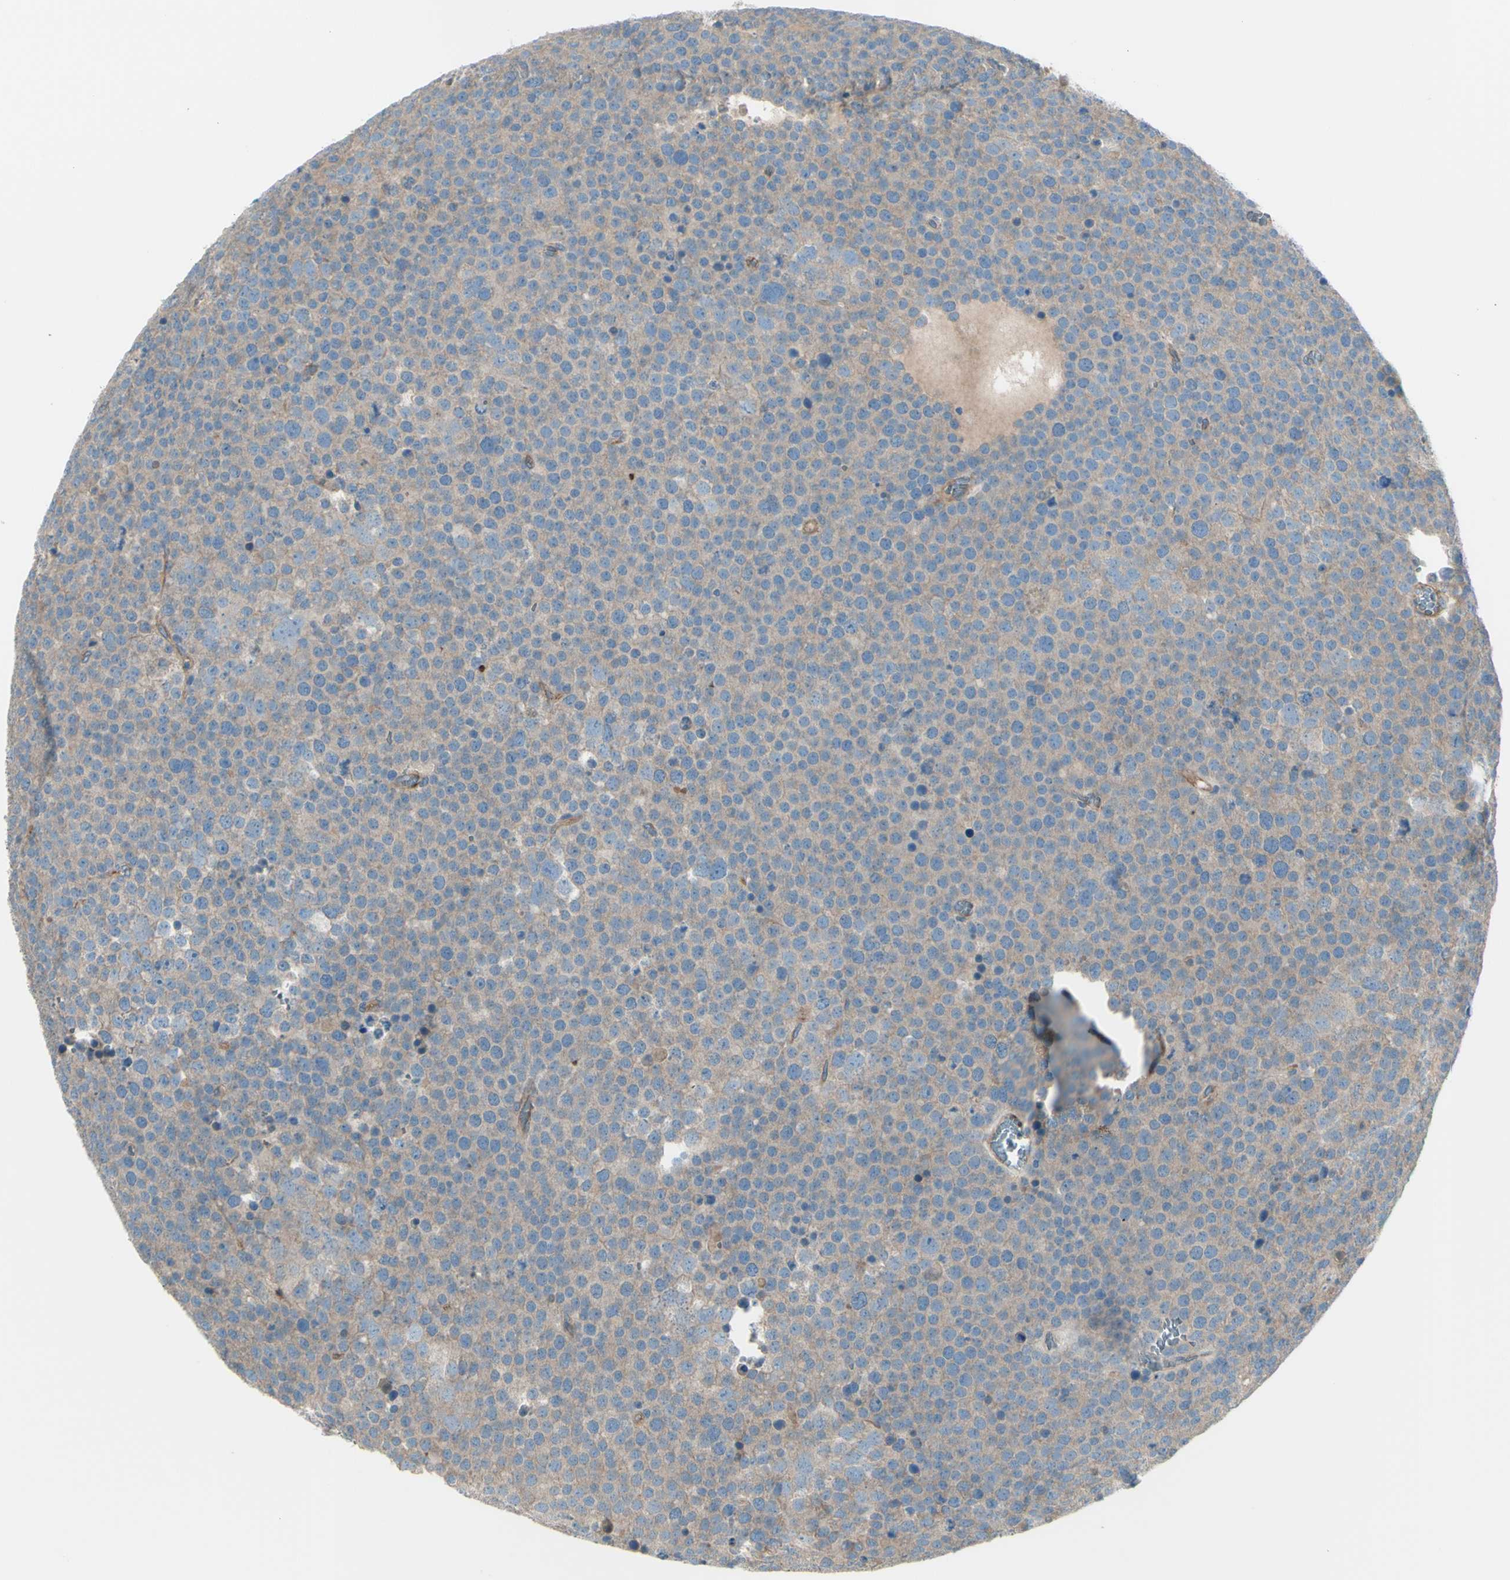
{"staining": {"intensity": "weak", "quantity": ">75%", "location": "cytoplasmic/membranous"}, "tissue": "testis cancer", "cell_type": "Tumor cells", "image_type": "cancer", "snomed": [{"axis": "morphology", "description": "Seminoma, NOS"}, {"axis": "topography", "description": "Testis"}], "caption": "An IHC micrograph of neoplastic tissue is shown. Protein staining in brown highlights weak cytoplasmic/membranous positivity in testis cancer within tumor cells. (brown staining indicates protein expression, while blue staining denotes nuclei).", "gene": "PCDHGA2", "patient": {"sex": "male", "age": 71}}